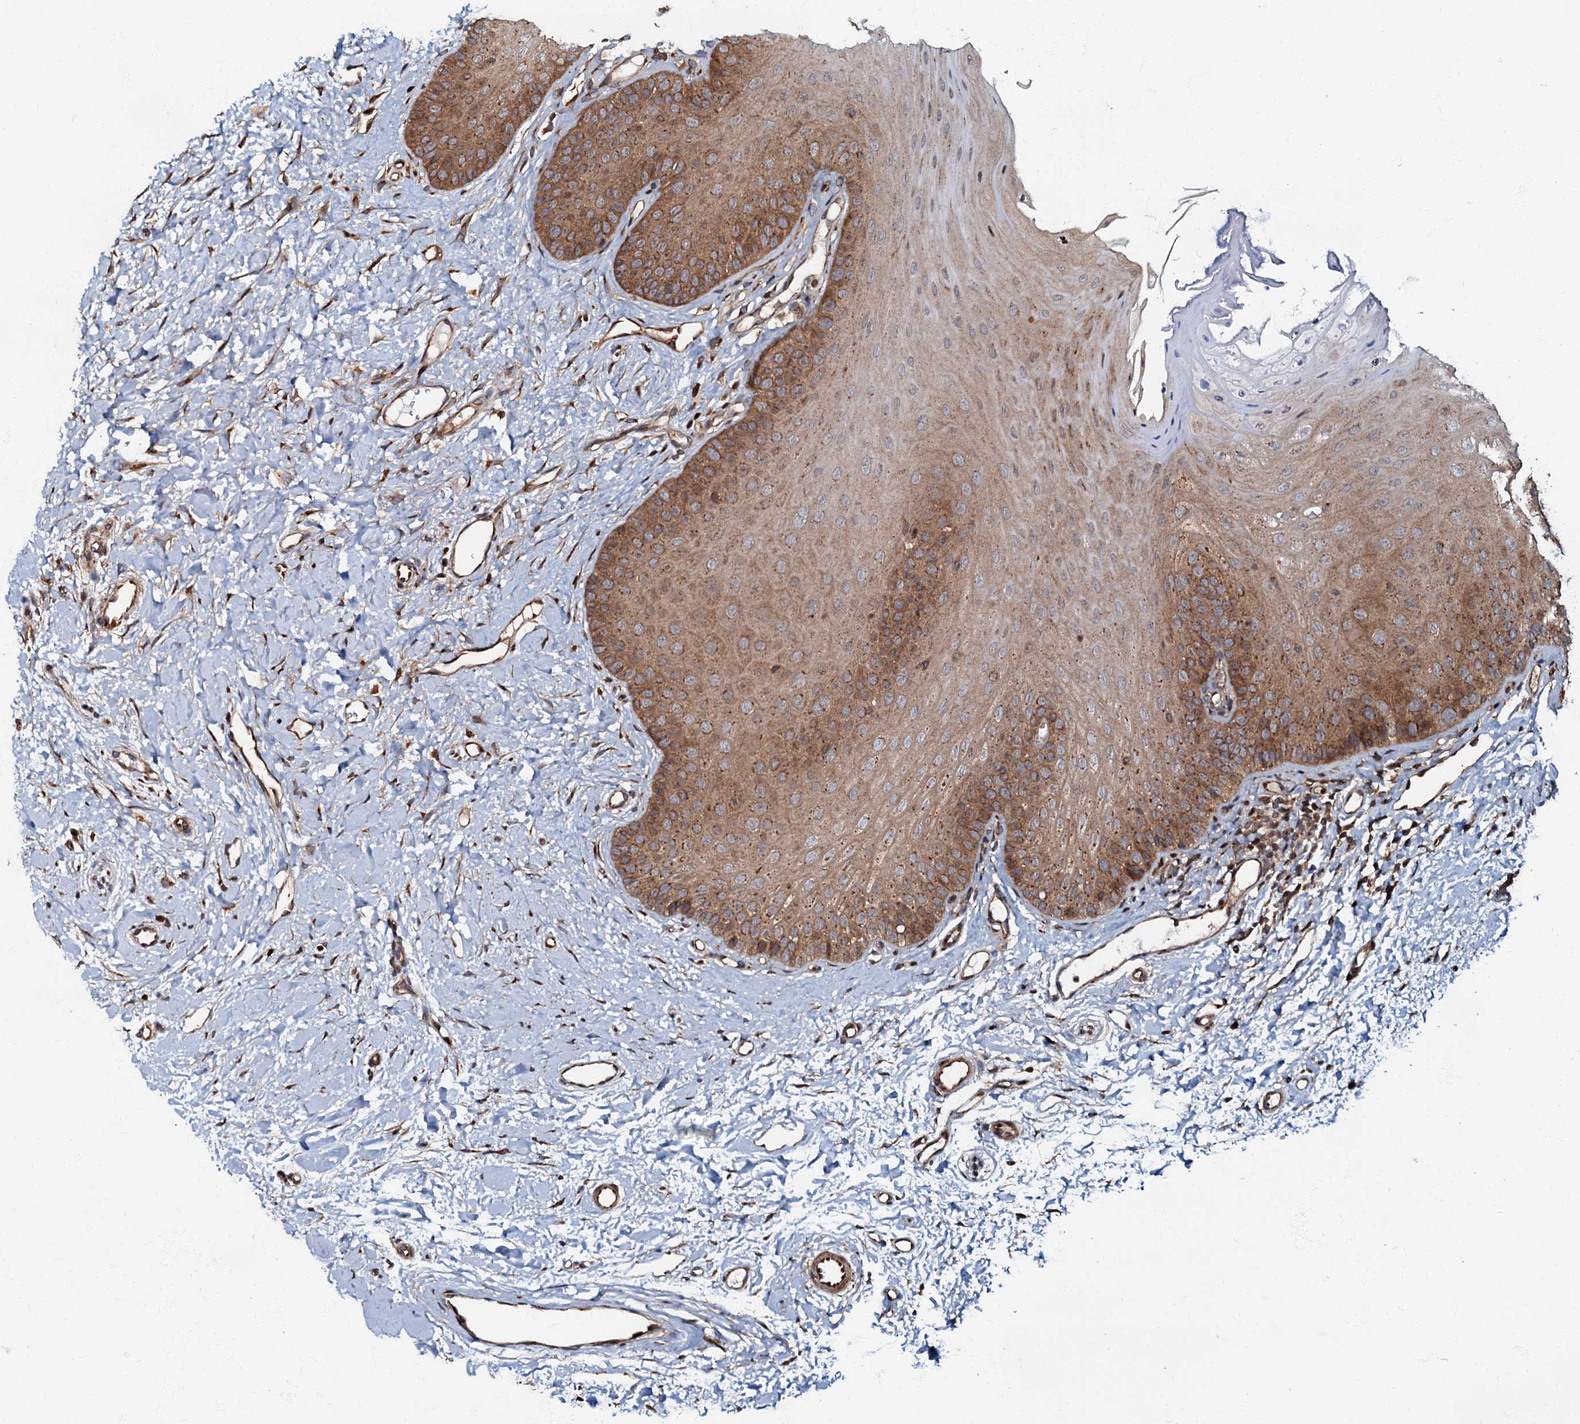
{"staining": {"intensity": "moderate", "quantity": ">75%", "location": "cytoplasmic/membranous"}, "tissue": "oral mucosa", "cell_type": "Squamous epithelial cells", "image_type": "normal", "snomed": [{"axis": "morphology", "description": "Normal tissue, NOS"}, {"axis": "topography", "description": "Oral tissue"}], "caption": "Oral mucosa stained with a protein marker demonstrates moderate staining in squamous epithelial cells.", "gene": "OSBP", "patient": {"sex": "female", "age": 68}}